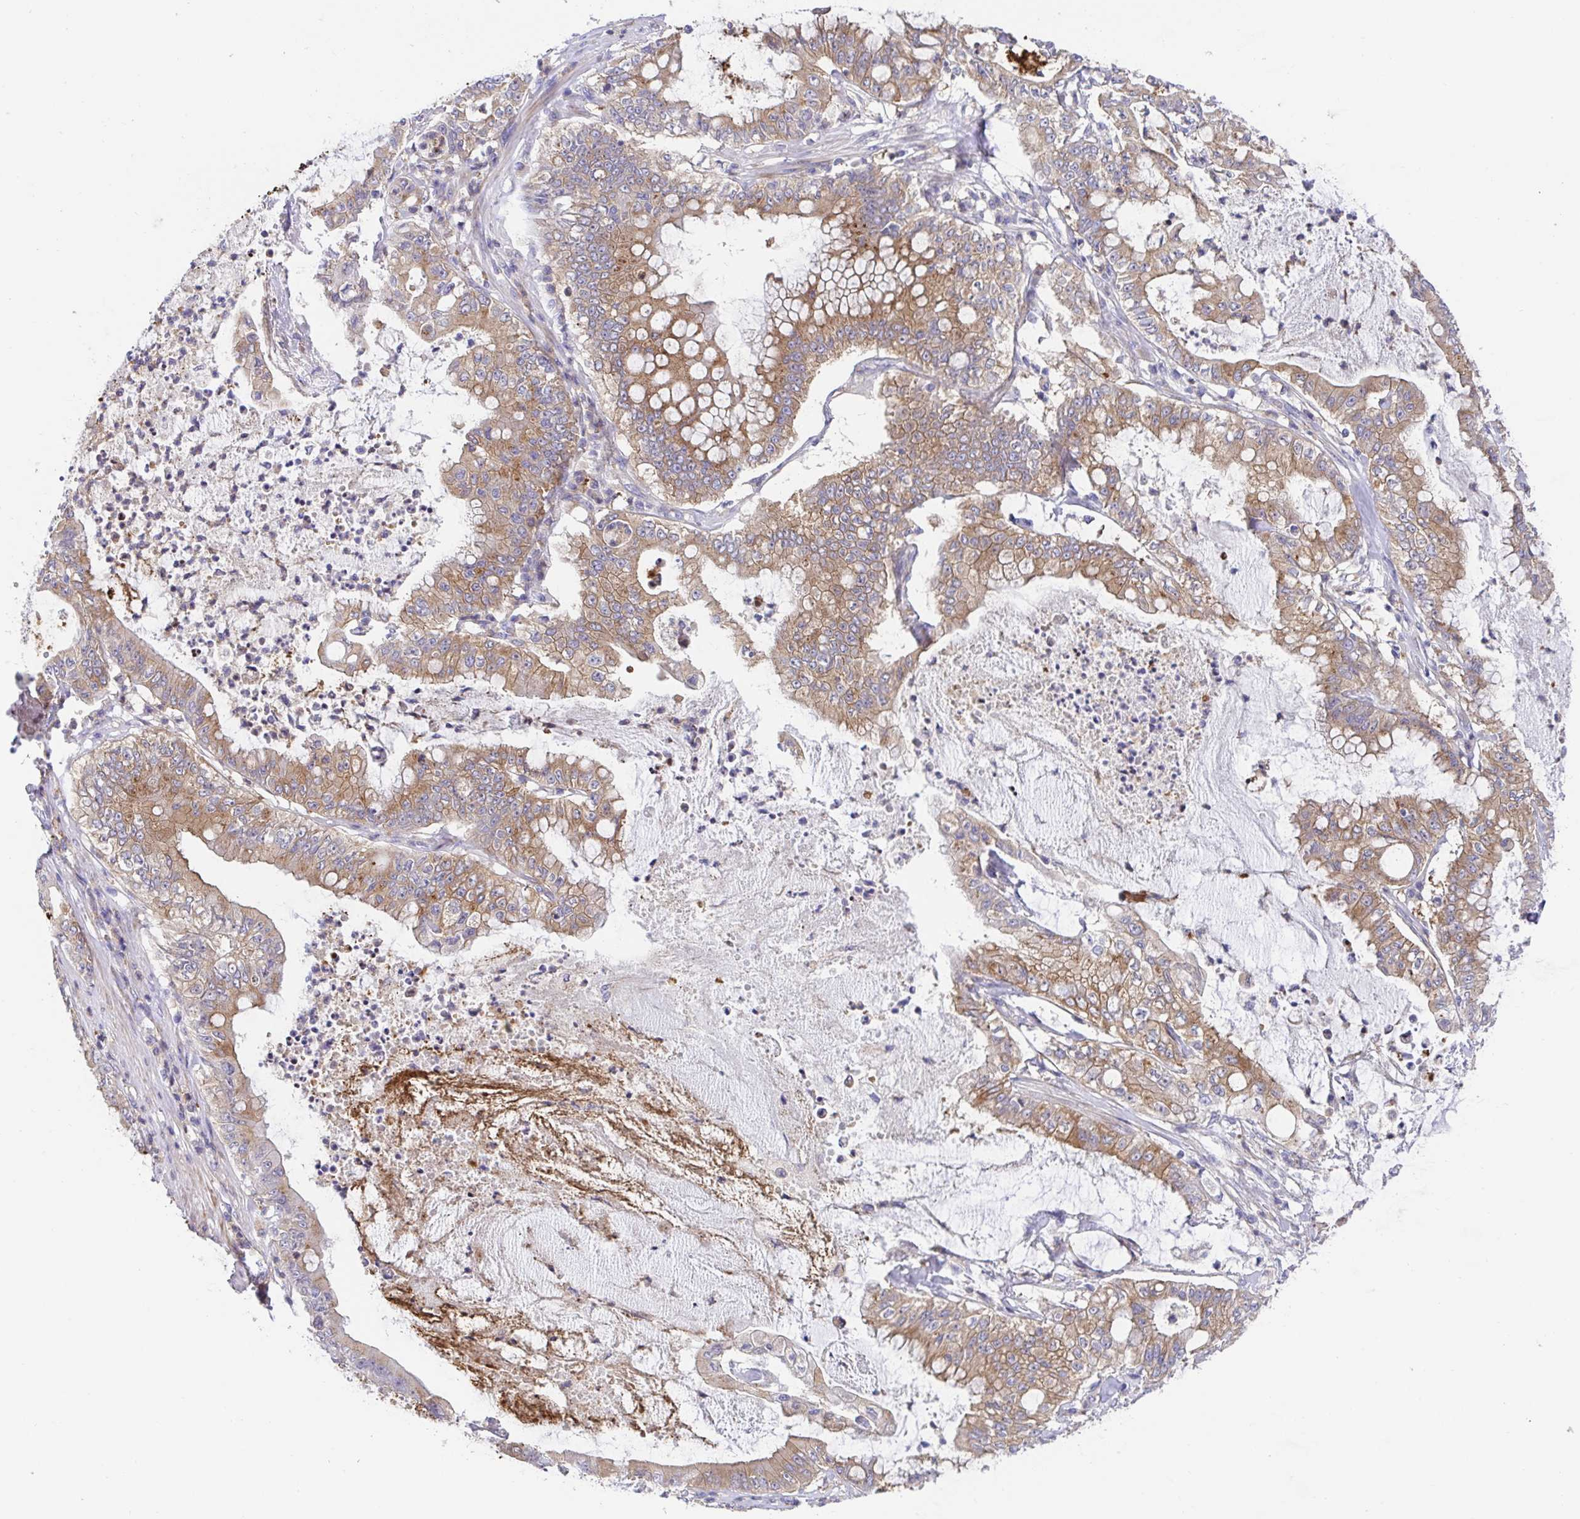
{"staining": {"intensity": "moderate", "quantity": ">75%", "location": "cytoplasmic/membranous"}, "tissue": "pancreatic cancer", "cell_type": "Tumor cells", "image_type": "cancer", "snomed": [{"axis": "morphology", "description": "Adenocarcinoma, NOS"}, {"axis": "topography", "description": "Pancreas"}], "caption": "Pancreatic cancer (adenocarcinoma) stained with DAB IHC reveals medium levels of moderate cytoplasmic/membranous staining in about >75% of tumor cells.", "gene": "GOLGA1", "patient": {"sex": "male", "age": 71}}